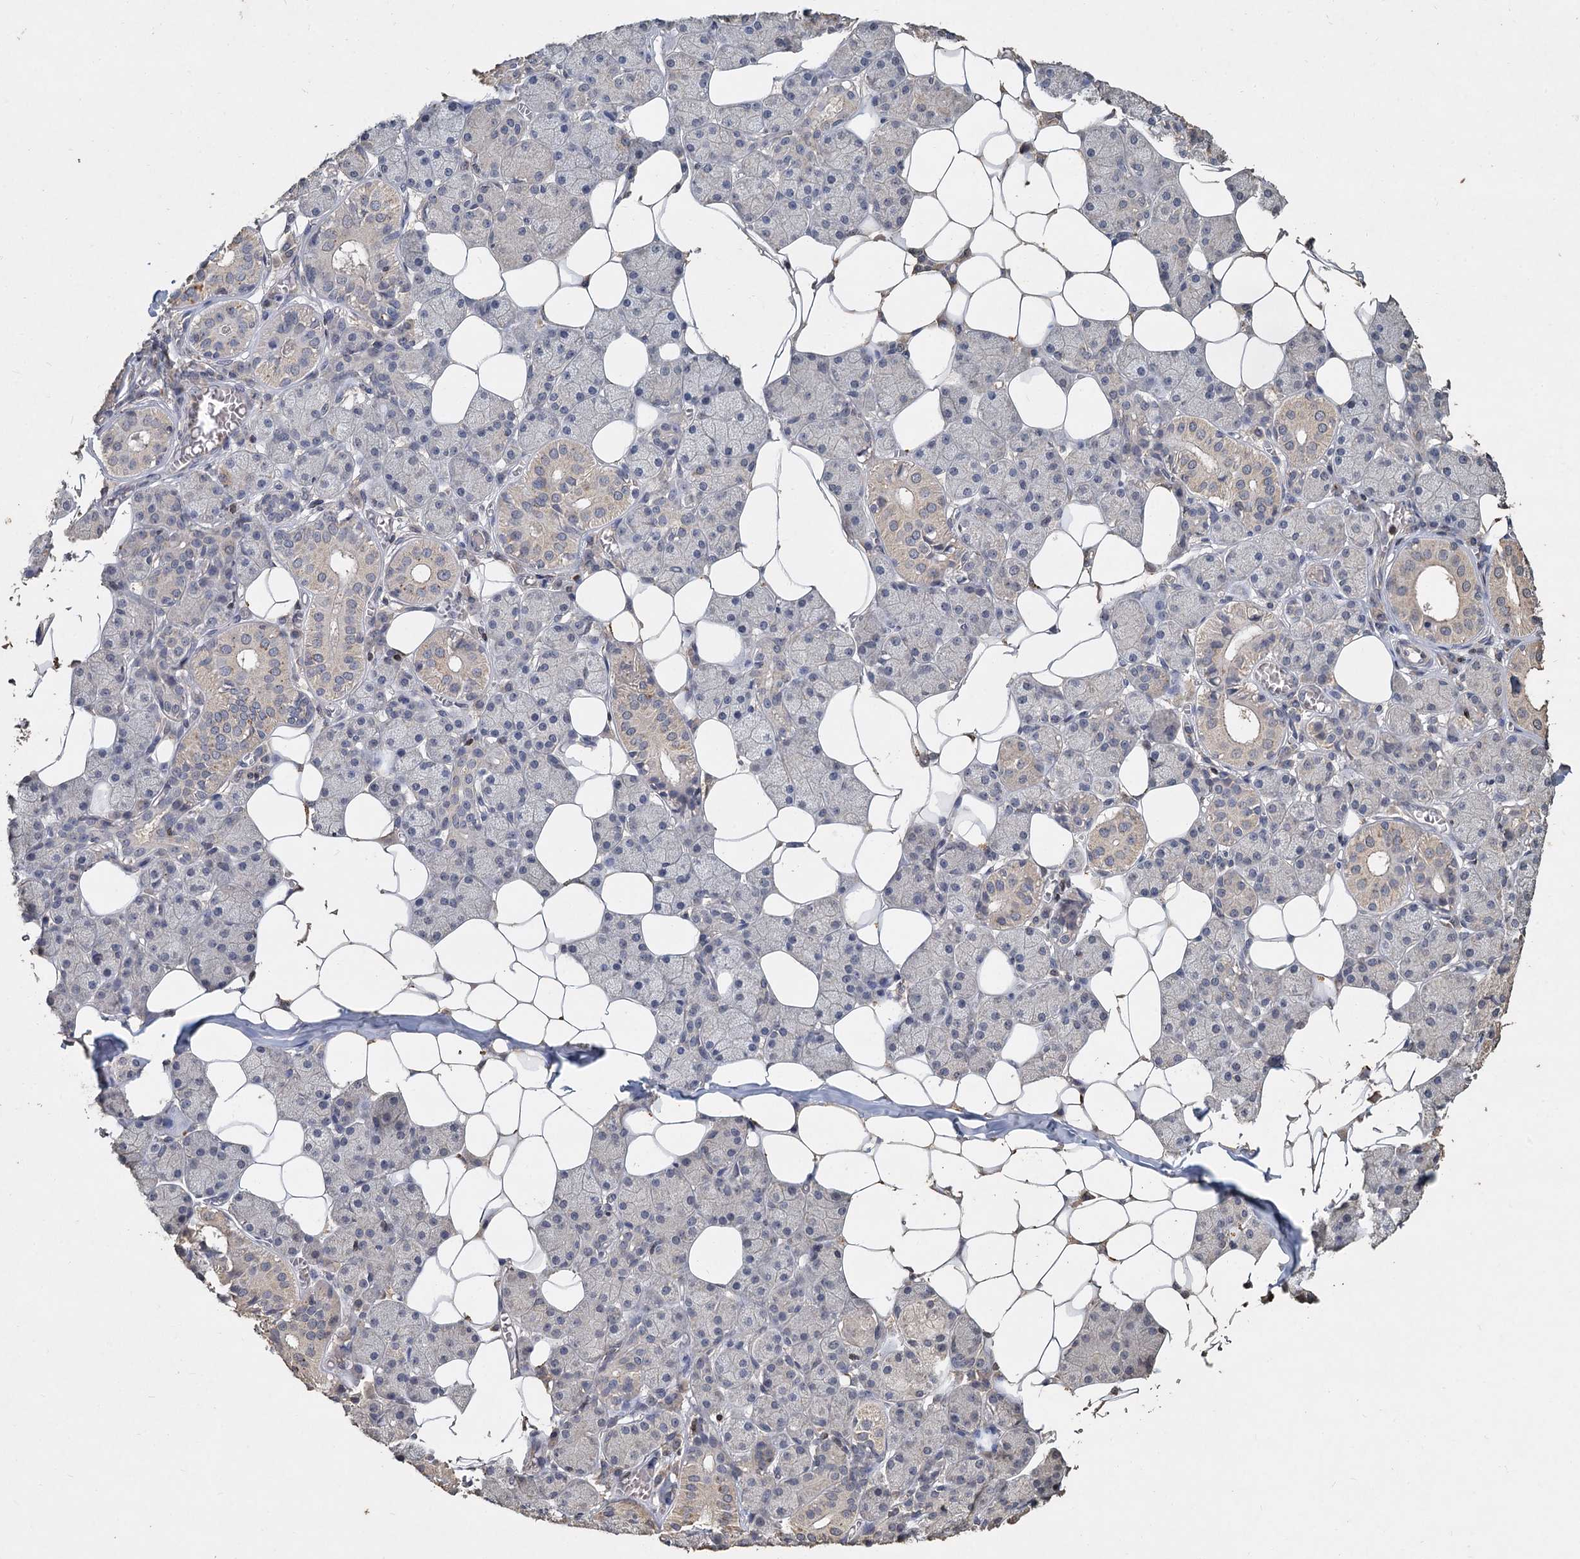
{"staining": {"intensity": "negative", "quantity": "none", "location": "none"}, "tissue": "salivary gland", "cell_type": "Glandular cells", "image_type": "normal", "snomed": [{"axis": "morphology", "description": "Normal tissue, NOS"}, {"axis": "topography", "description": "Salivary gland"}], "caption": "There is no significant positivity in glandular cells of salivary gland. The staining is performed using DAB brown chromogen with nuclei counter-stained in using hematoxylin.", "gene": "CCDC61", "patient": {"sex": "female", "age": 33}}